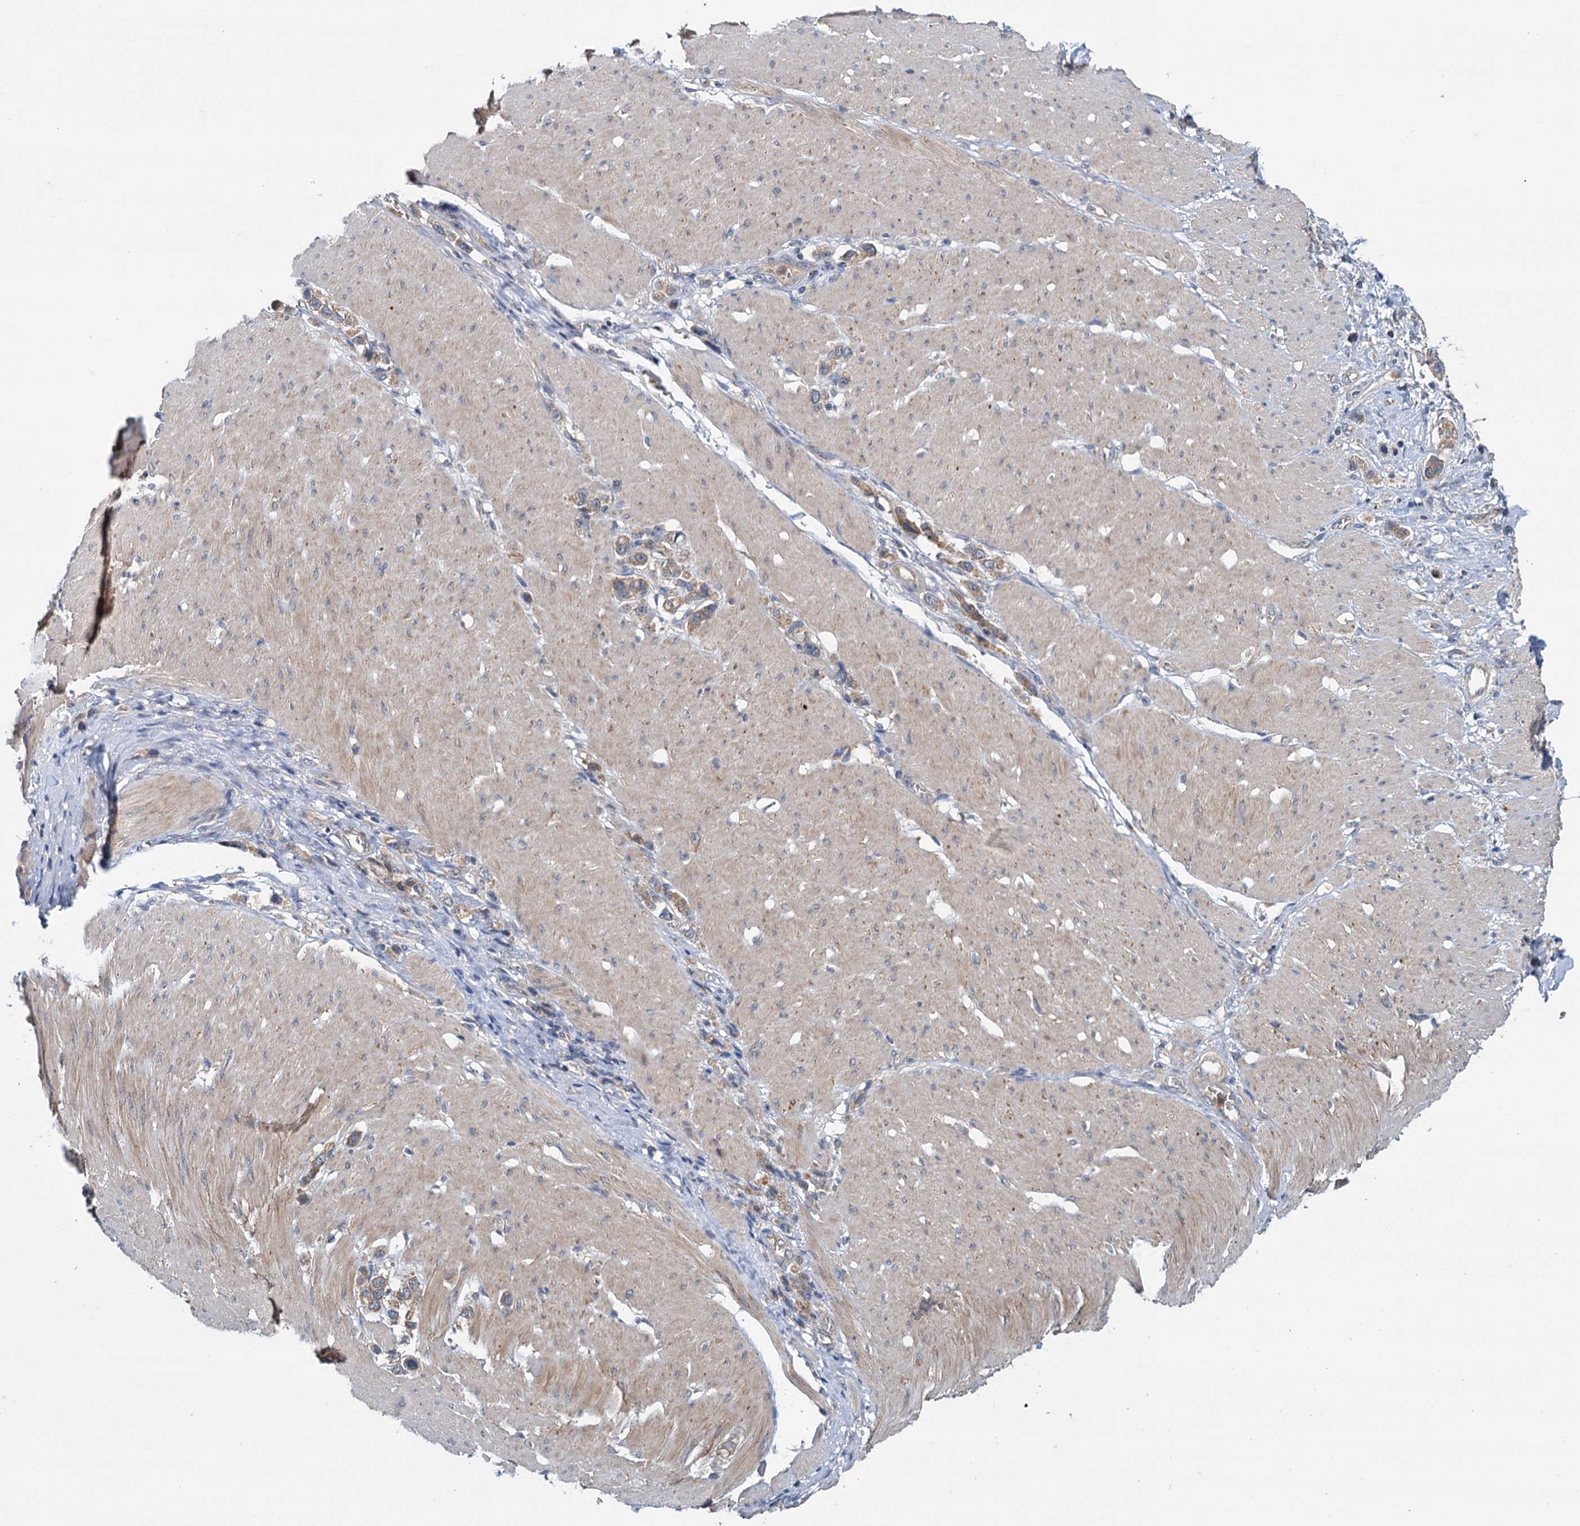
{"staining": {"intensity": "weak", "quantity": ">75%", "location": "cytoplasmic/membranous"}, "tissue": "stomach cancer", "cell_type": "Tumor cells", "image_type": "cancer", "snomed": [{"axis": "morphology", "description": "Normal tissue, NOS"}, {"axis": "morphology", "description": "Adenocarcinoma, NOS"}, {"axis": "topography", "description": "Stomach, upper"}, {"axis": "topography", "description": "Stomach"}], "caption": "There is low levels of weak cytoplasmic/membranous staining in tumor cells of stomach cancer, as demonstrated by immunohistochemical staining (brown color).", "gene": "DYNC2H1", "patient": {"sex": "female", "age": 65}}